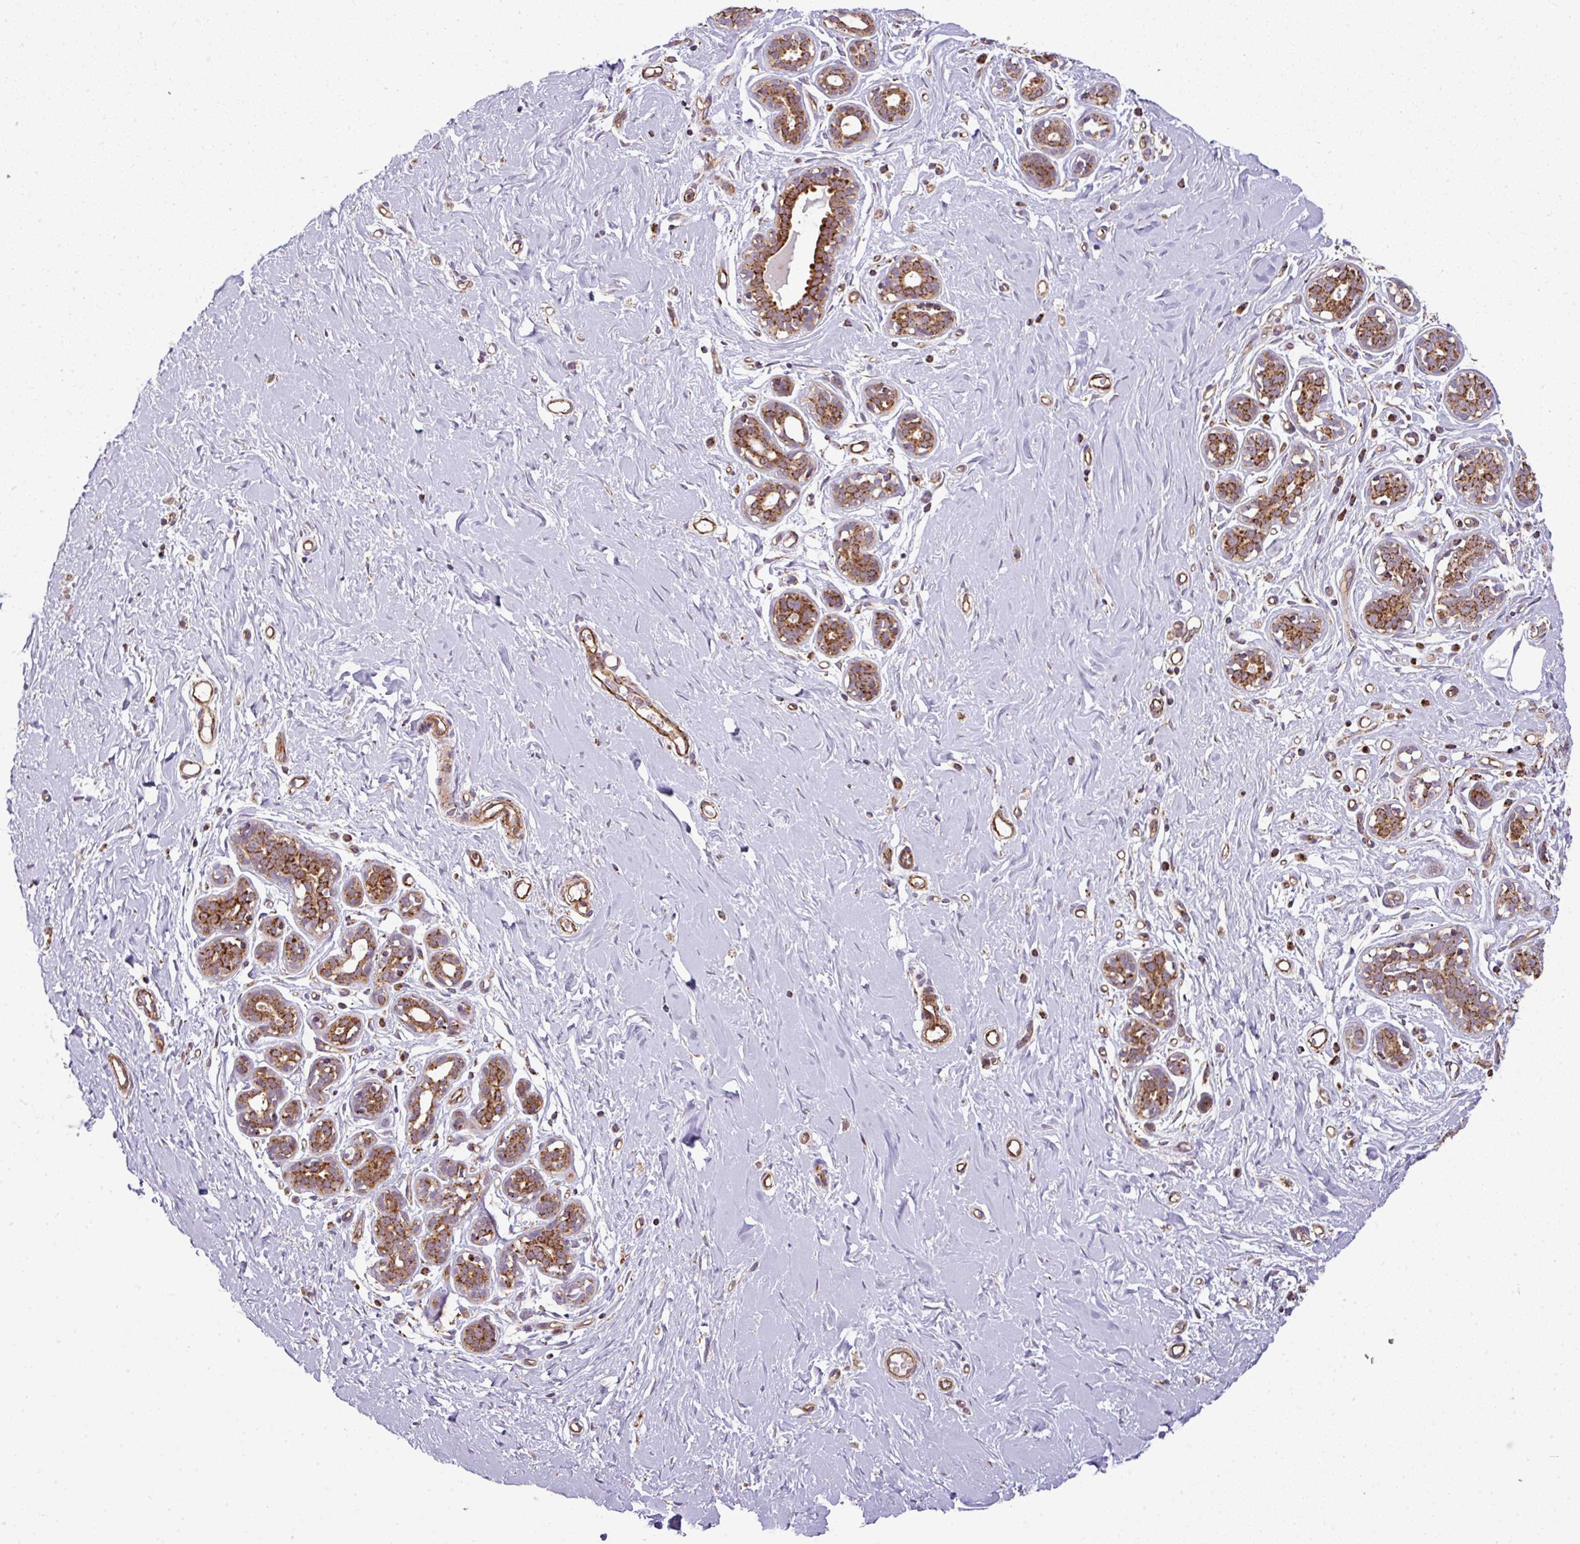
{"staining": {"intensity": "strong", "quantity": ">75%", "location": "cytoplasmic/membranous"}, "tissue": "breast", "cell_type": "Glandular cells", "image_type": "normal", "snomed": [{"axis": "morphology", "description": "Normal tissue, NOS"}, {"axis": "topography", "description": "Breast"}], "caption": "Immunohistochemistry (IHC) staining of unremarkable breast, which exhibits high levels of strong cytoplasmic/membranous staining in about >75% of glandular cells indicating strong cytoplasmic/membranous protein expression. The staining was performed using DAB (brown) for protein detection and nuclei were counterstained in hematoxylin (blue).", "gene": "PRELID3B", "patient": {"sex": "female", "age": 27}}